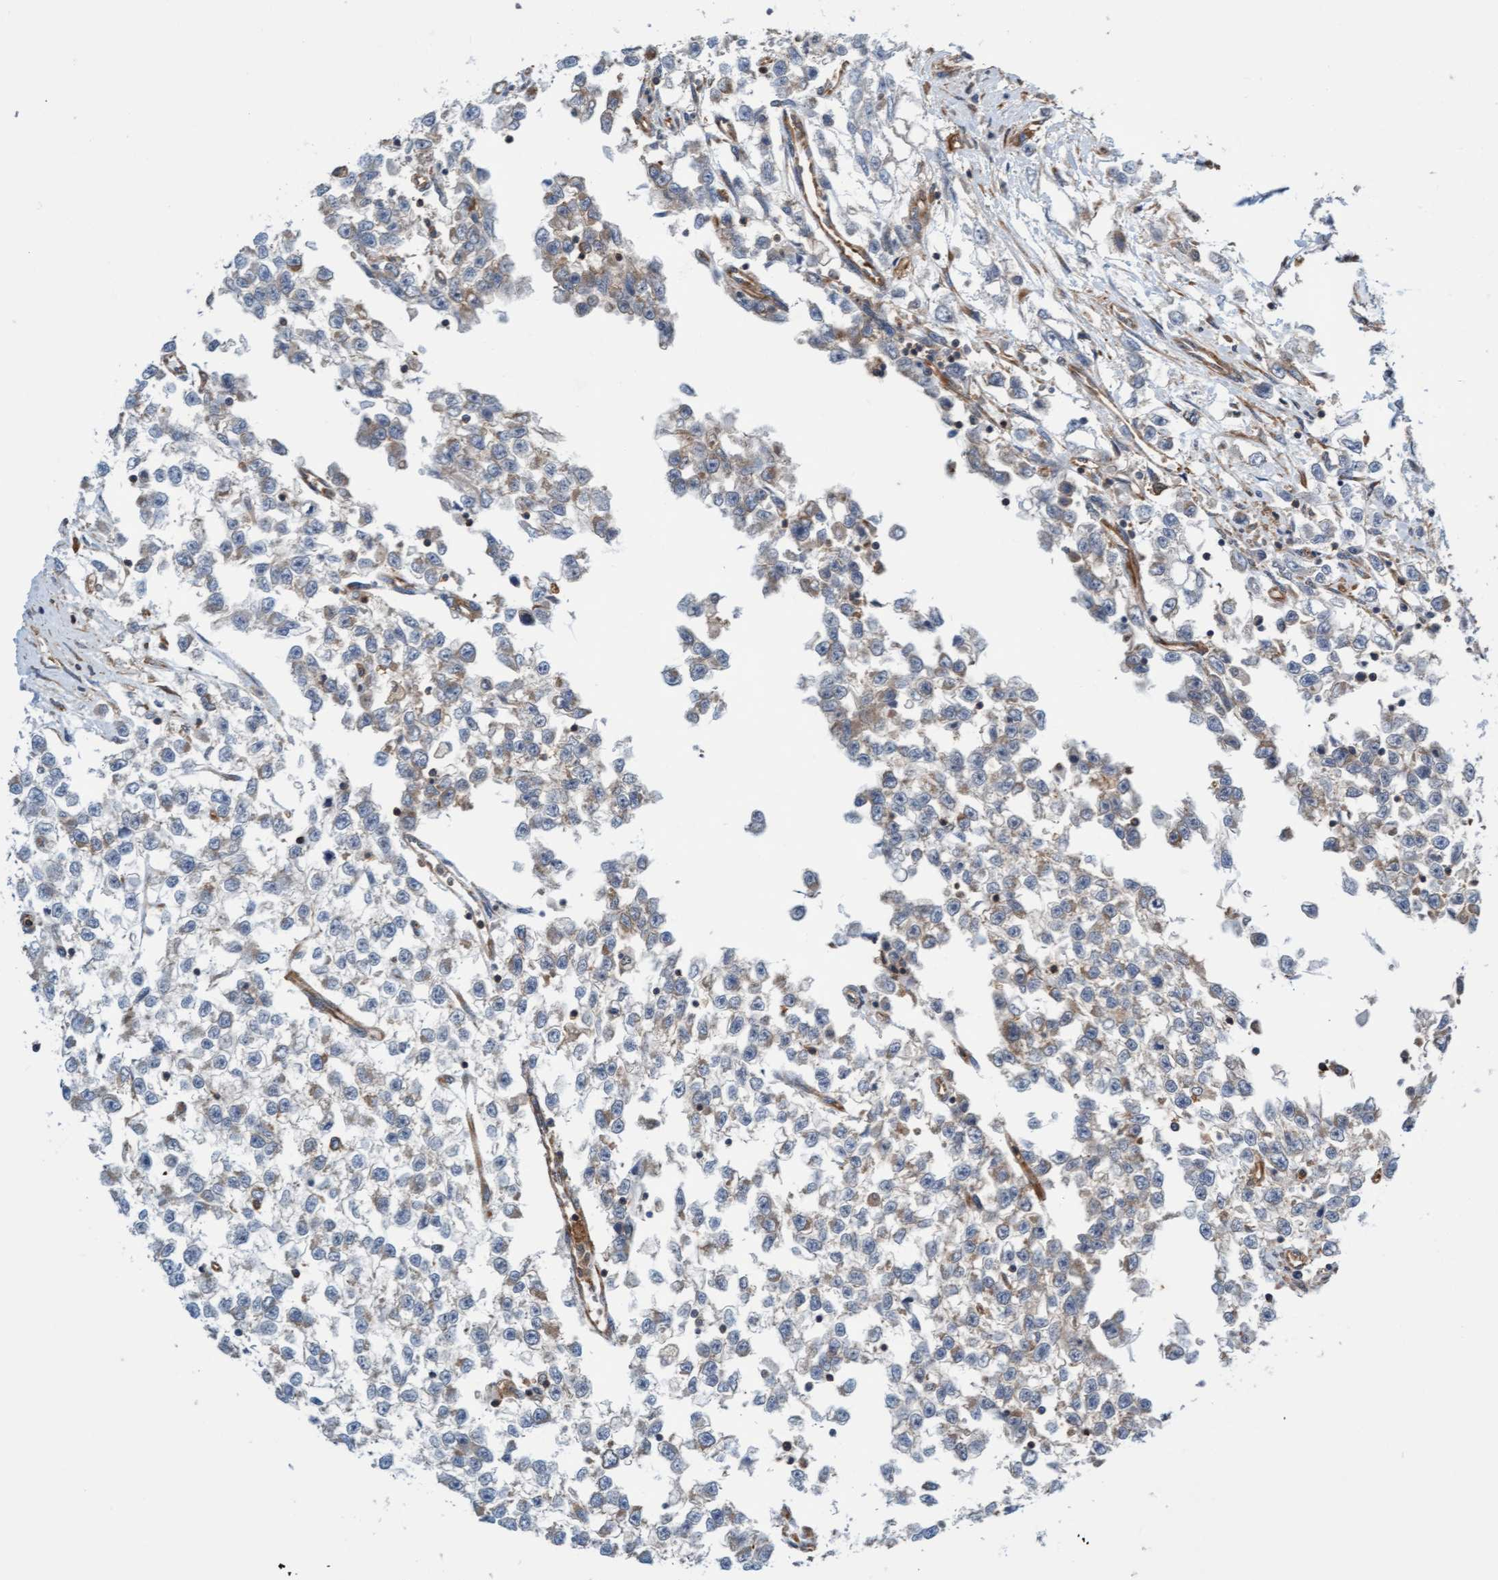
{"staining": {"intensity": "weak", "quantity": "<25%", "location": "cytoplasmic/membranous"}, "tissue": "testis cancer", "cell_type": "Tumor cells", "image_type": "cancer", "snomed": [{"axis": "morphology", "description": "Seminoma, NOS"}, {"axis": "morphology", "description": "Carcinoma, Embryonal, NOS"}, {"axis": "topography", "description": "Testis"}], "caption": "Micrograph shows no protein expression in tumor cells of testis cancer tissue. The staining was performed using DAB to visualize the protein expression in brown, while the nuclei were stained in blue with hematoxylin (Magnification: 20x).", "gene": "FMNL3", "patient": {"sex": "male", "age": 51}}